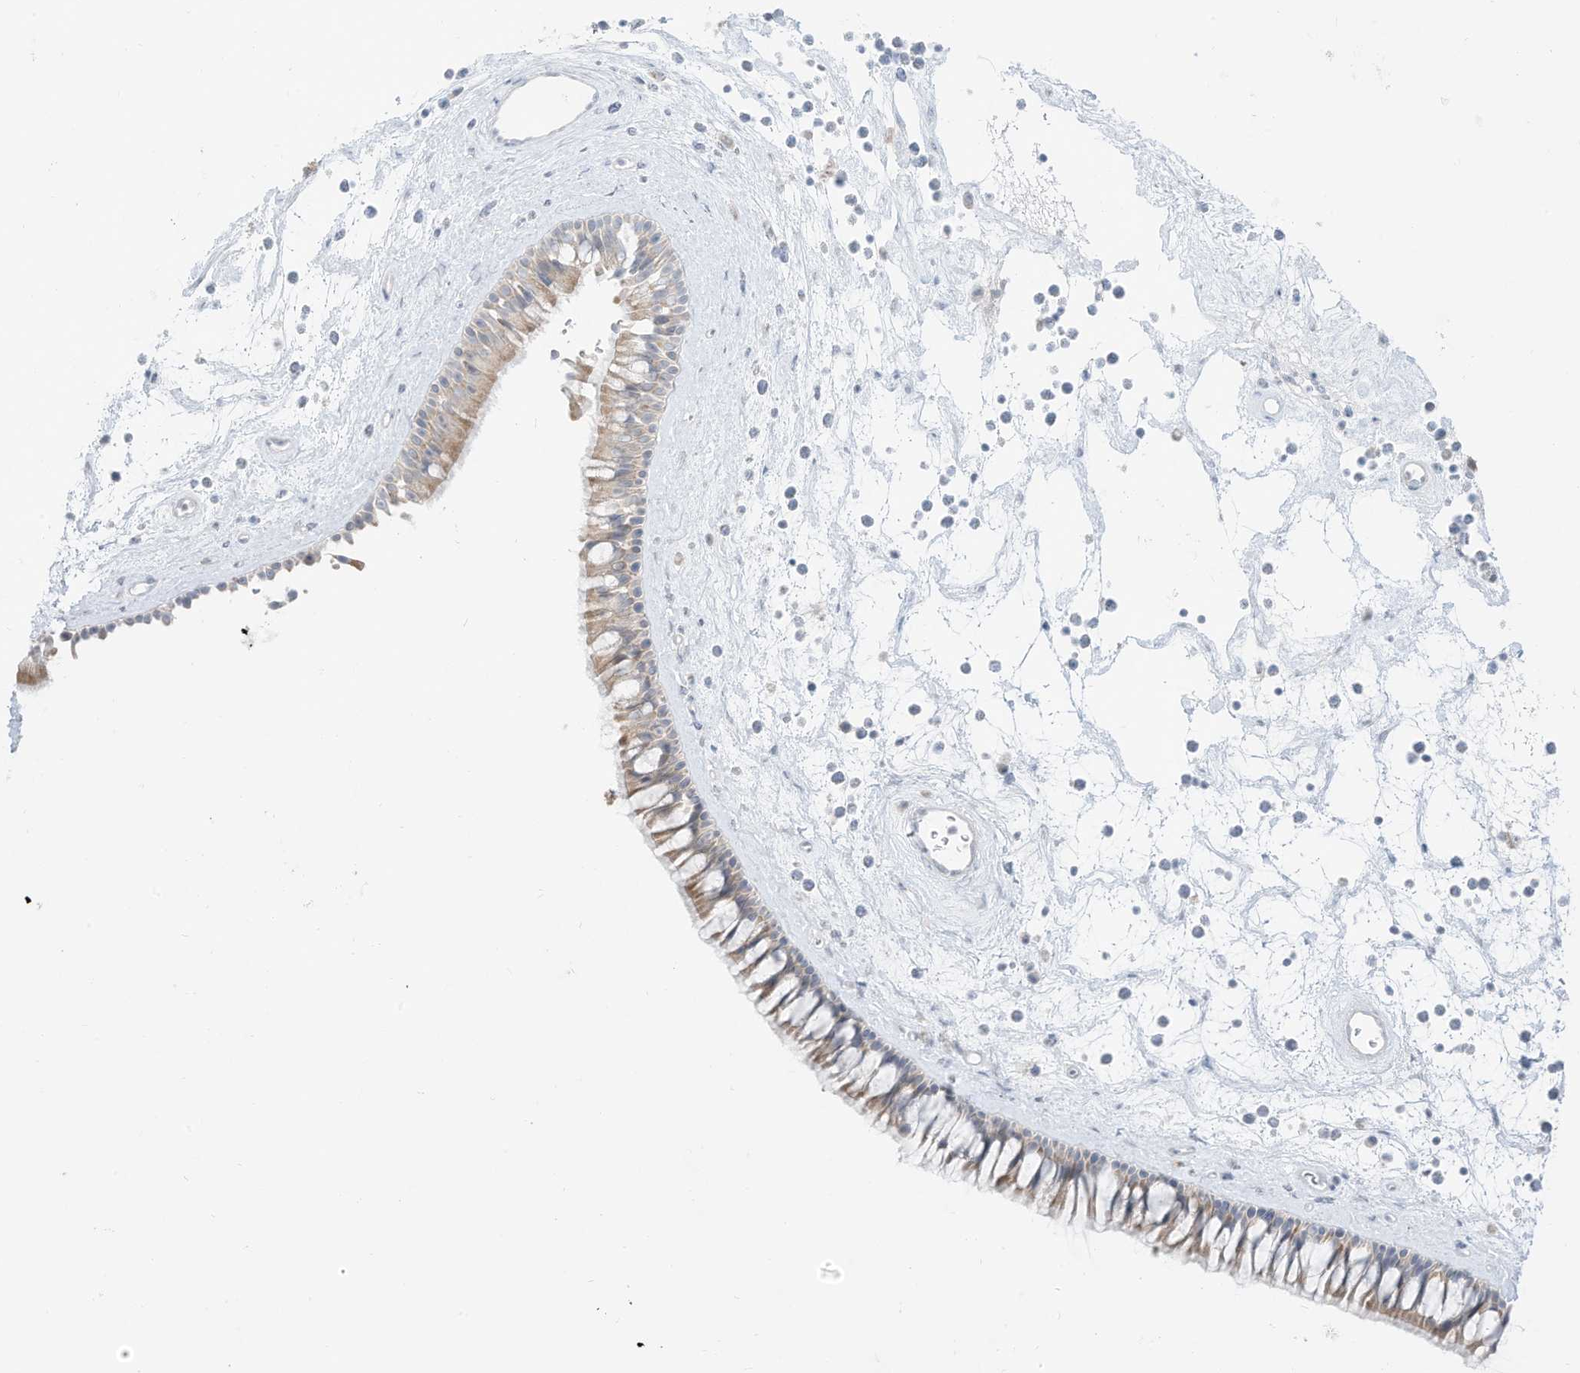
{"staining": {"intensity": "moderate", "quantity": "<25%", "location": "cytoplasmic/membranous"}, "tissue": "nasopharynx", "cell_type": "Respiratory epithelial cells", "image_type": "normal", "snomed": [{"axis": "morphology", "description": "Normal tissue, NOS"}, {"axis": "topography", "description": "Nasopharynx"}], "caption": "Protein analysis of benign nasopharynx demonstrates moderate cytoplasmic/membranous positivity in approximately <25% of respiratory epithelial cells.", "gene": "OGT", "patient": {"sex": "male", "age": 64}}